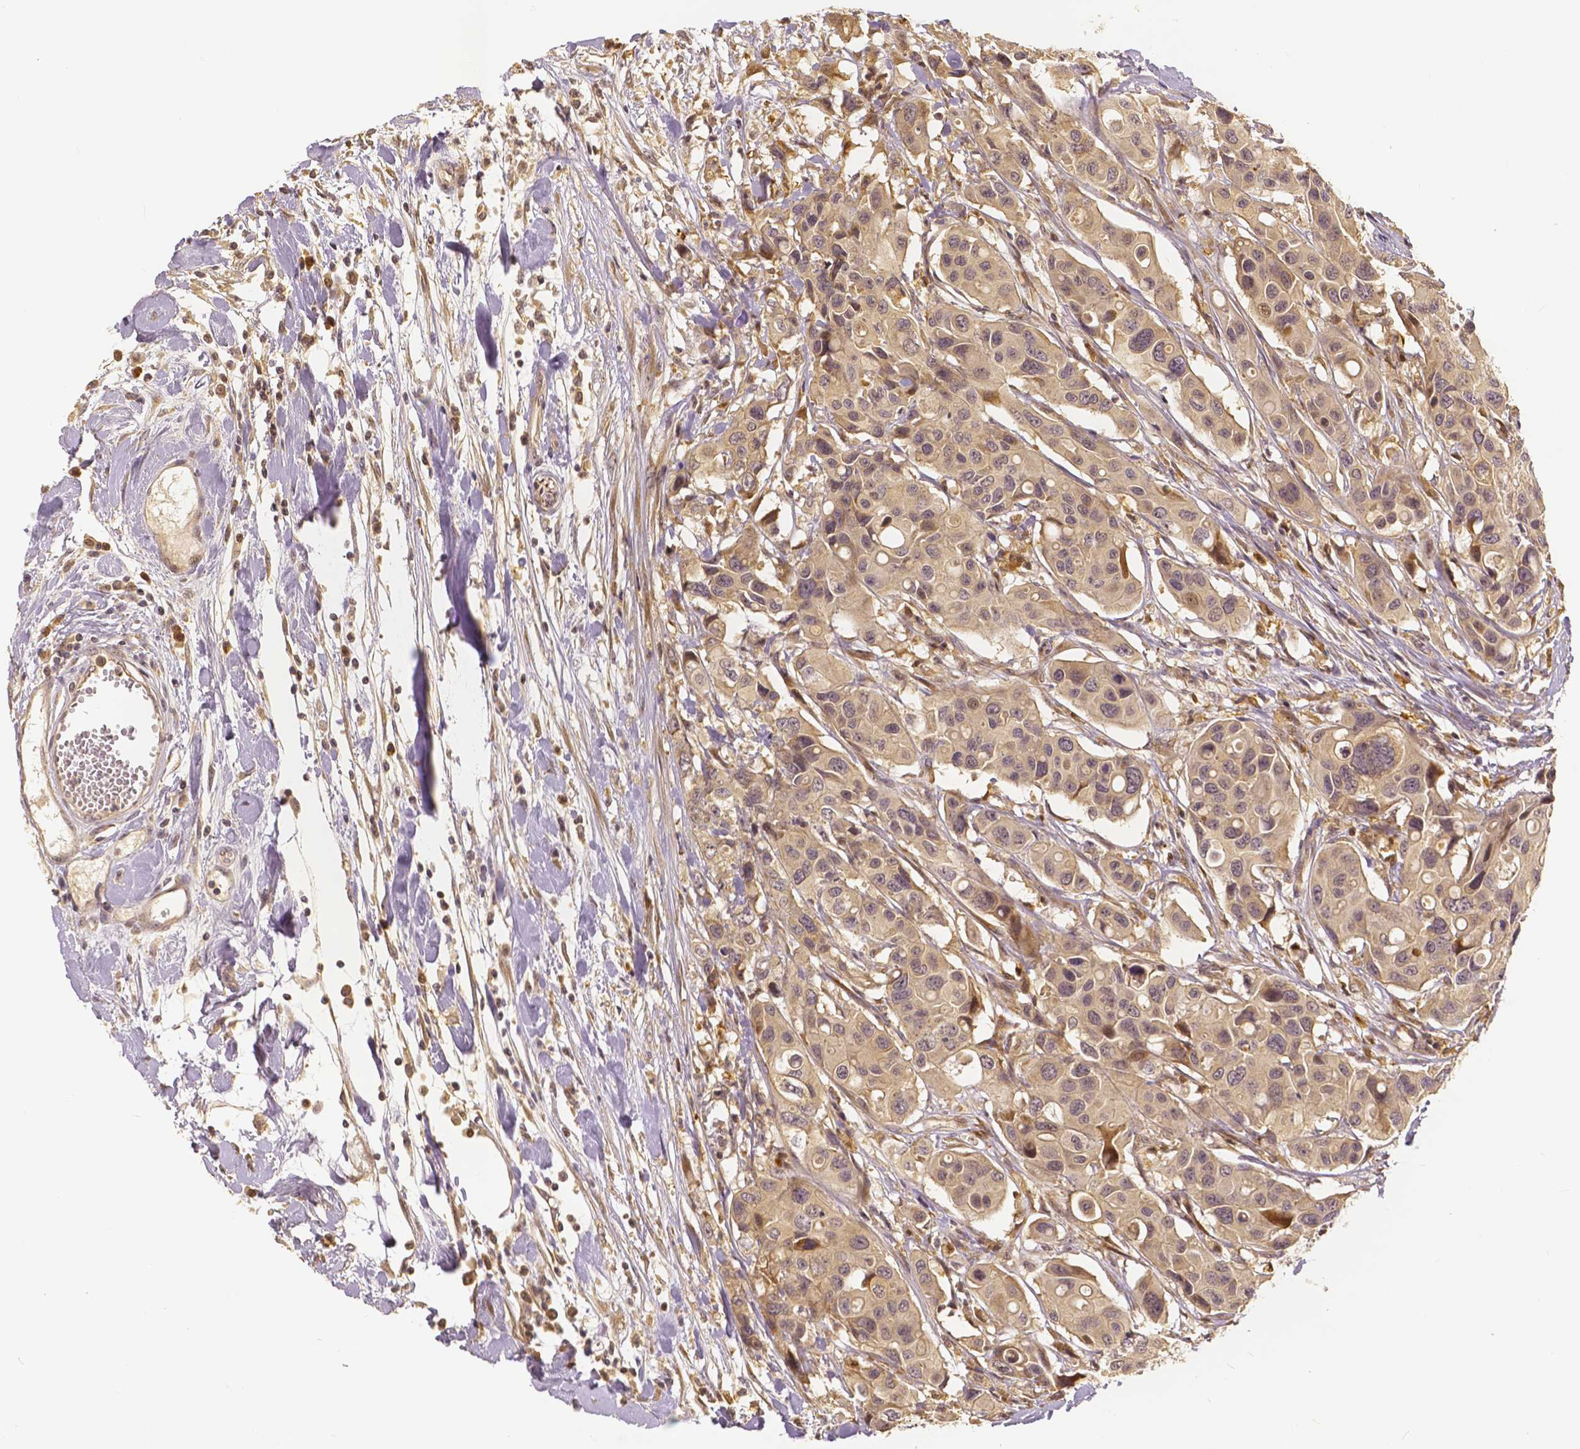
{"staining": {"intensity": "weak", "quantity": ">75%", "location": "cytoplasmic/membranous"}, "tissue": "colorectal cancer", "cell_type": "Tumor cells", "image_type": "cancer", "snomed": [{"axis": "morphology", "description": "Adenocarcinoma, NOS"}, {"axis": "topography", "description": "Colon"}], "caption": "Colorectal adenocarcinoma stained with a protein marker reveals weak staining in tumor cells.", "gene": "USP9X", "patient": {"sex": "male", "age": 77}}